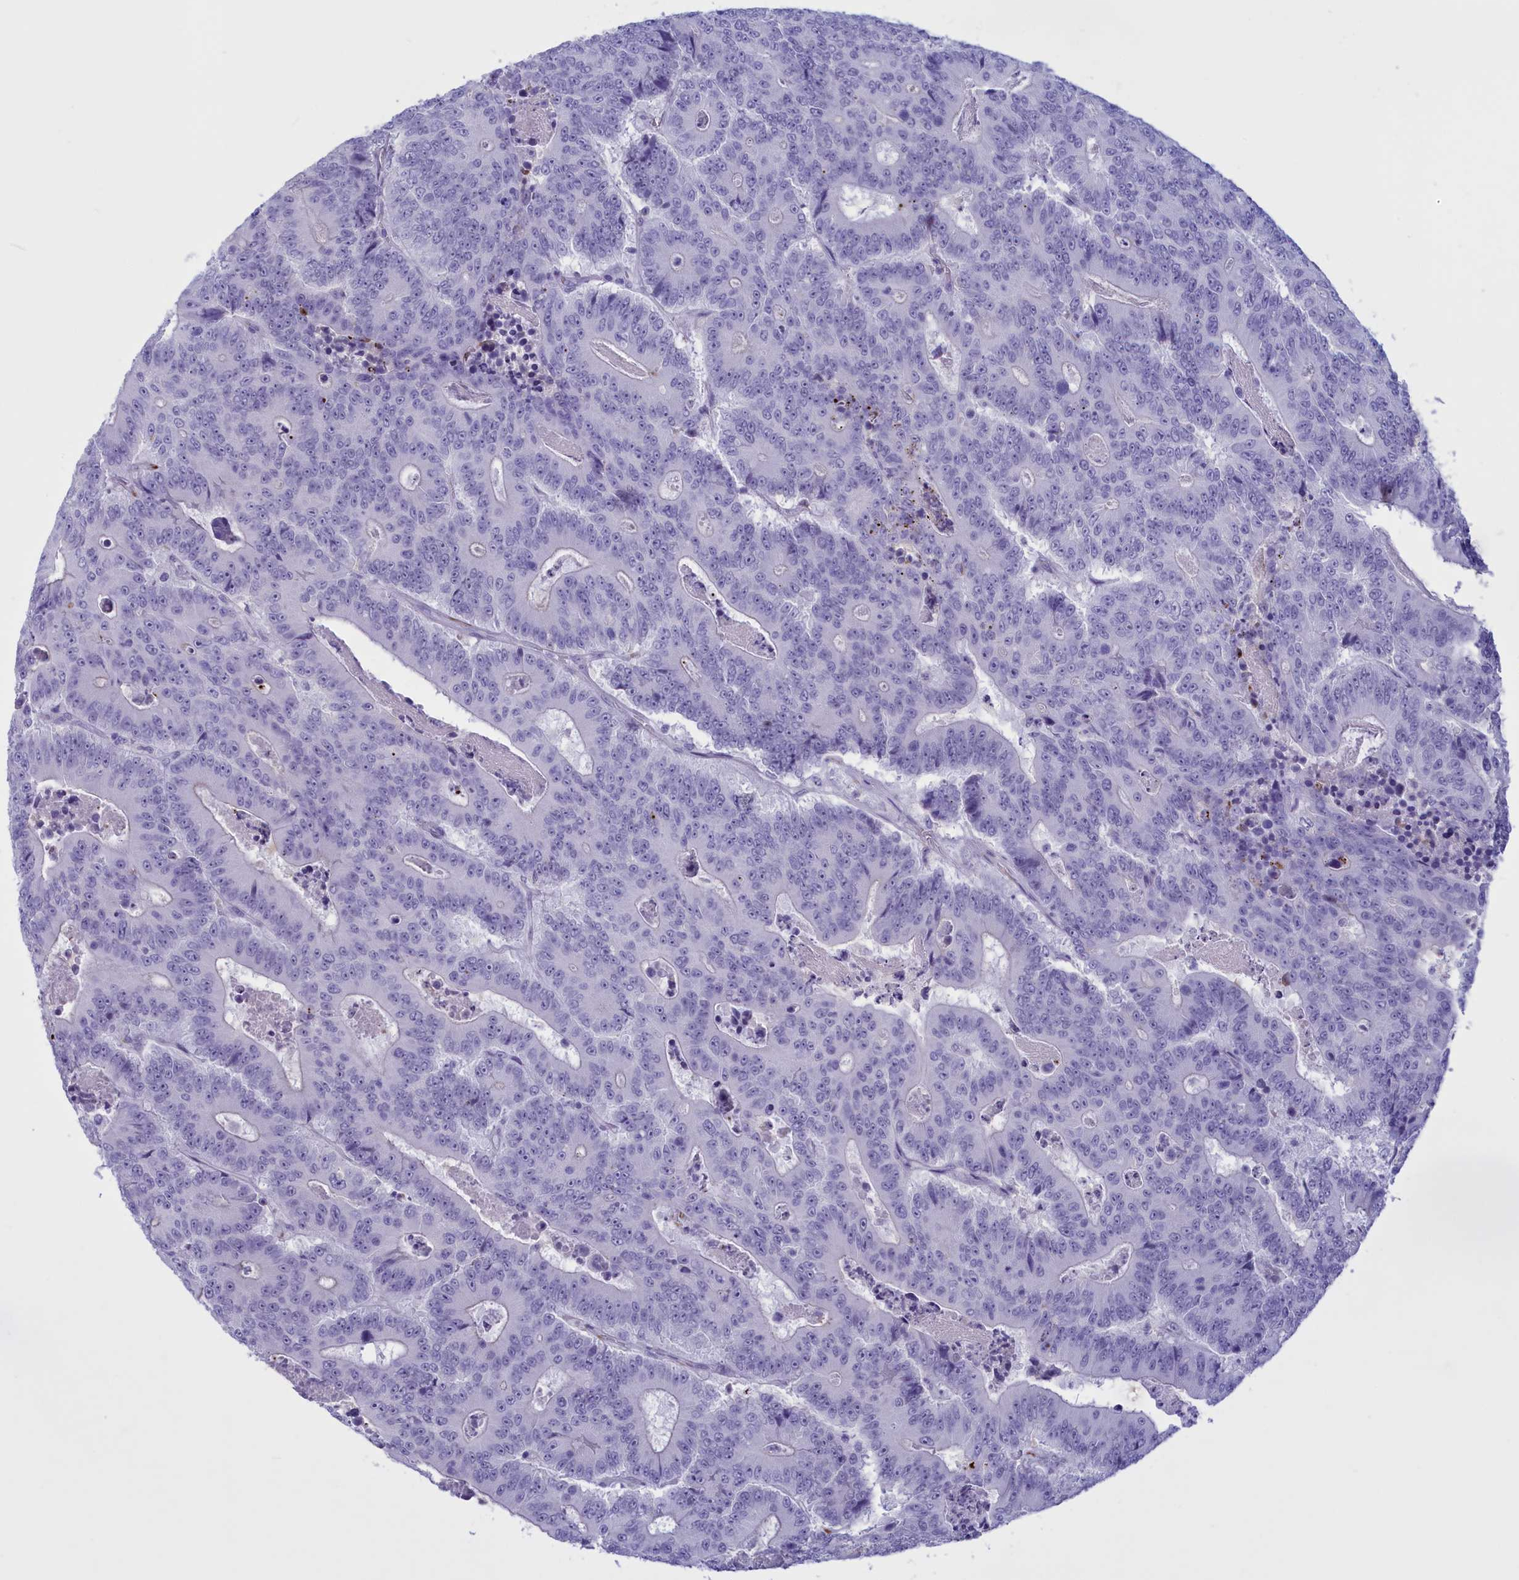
{"staining": {"intensity": "negative", "quantity": "none", "location": "none"}, "tissue": "colorectal cancer", "cell_type": "Tumor cells", "image_type": "cancer", "snomed": [{"axis": "morphology", "description": "Adenocarcinoma, NOS"}, {"axis": "topography", "description": "Colon"}], "caption": "Immunohistochemical staining of adenocarcinoma (colorectal) shows no significant expression in tumor cells.", "gene": "GAPDHS", "patient": {"sex": "male", "age": 83}}